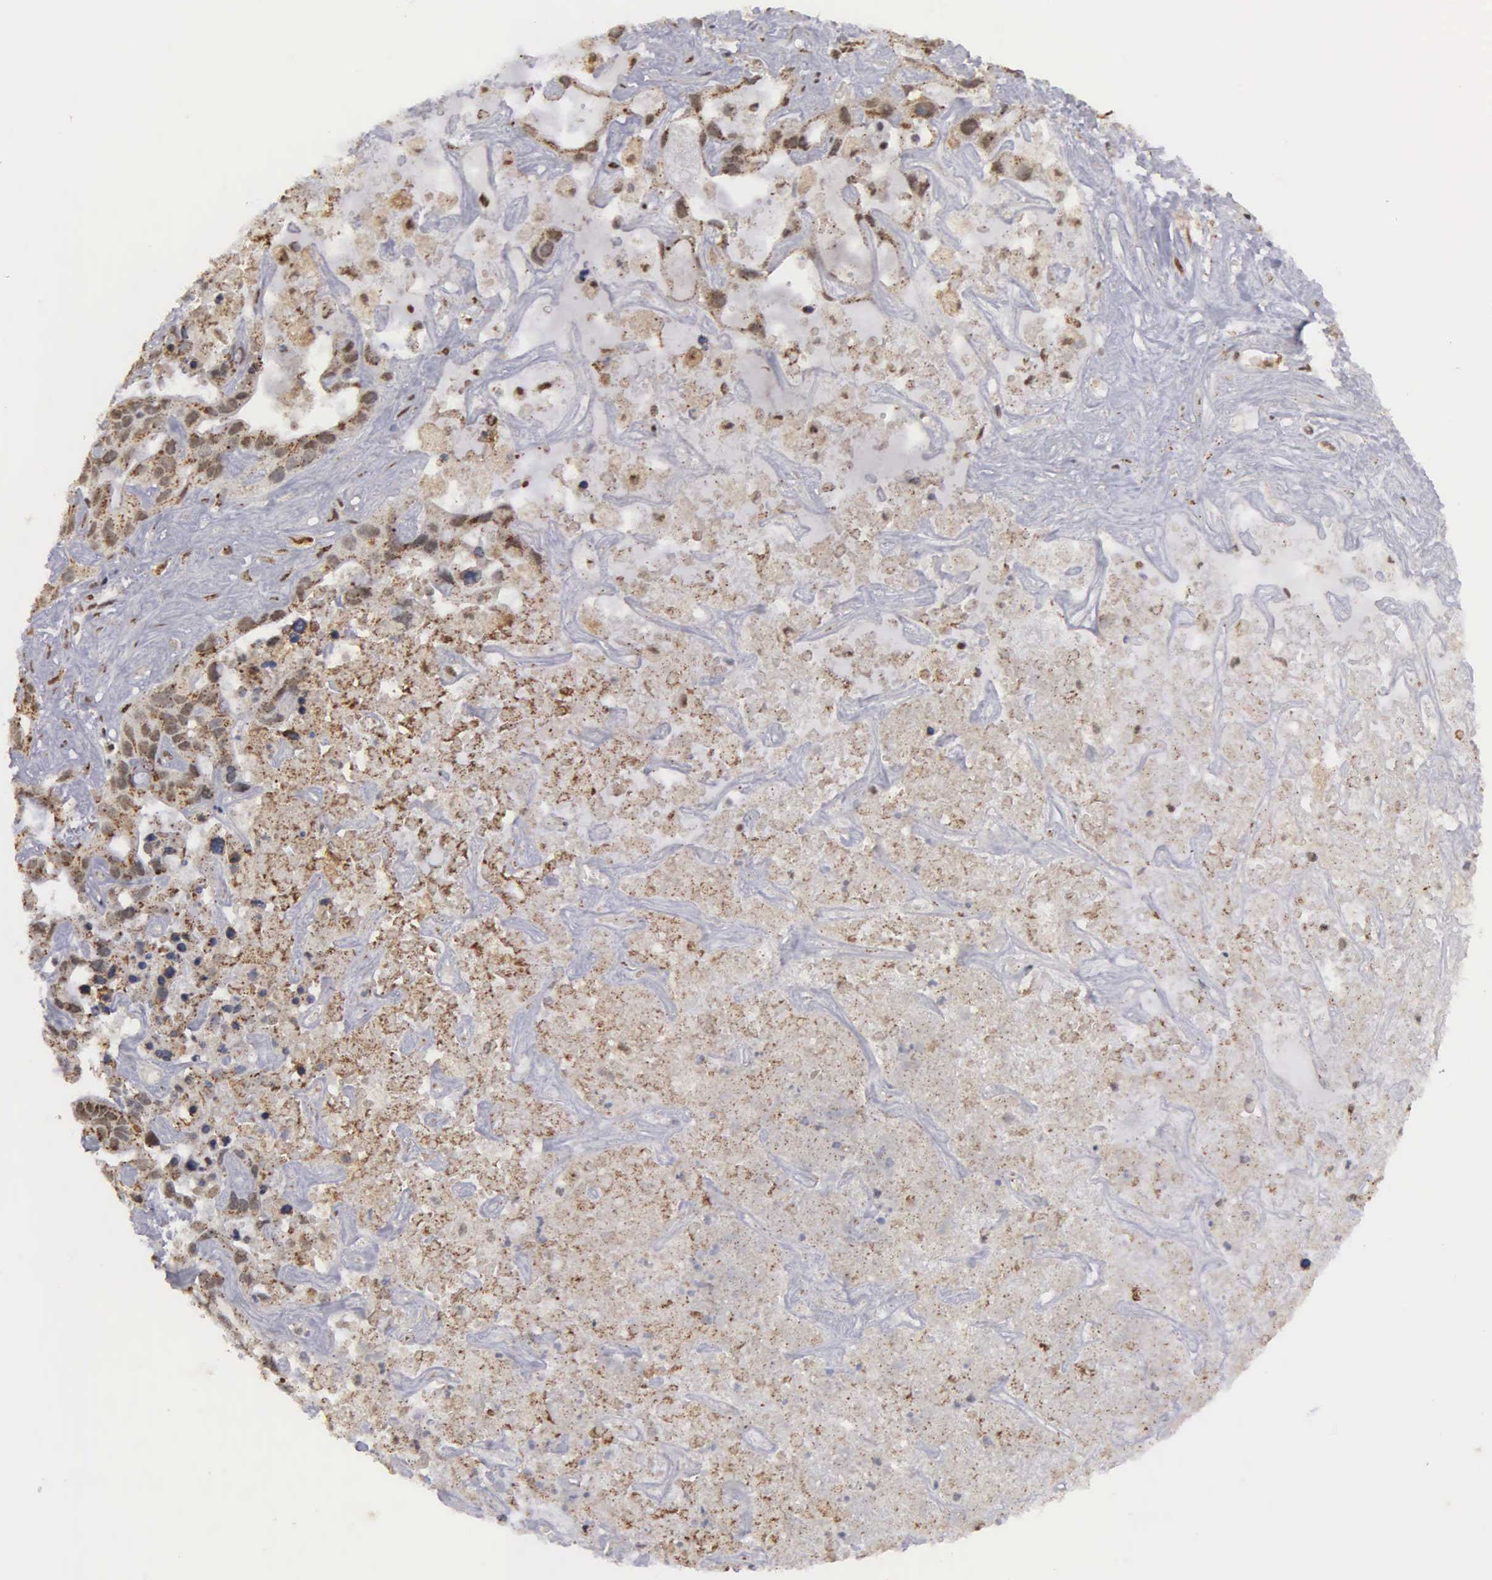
{"staining": {"intensity": "moderate", "quantity": ">75%", "location": "cytoplasmic/membranous,nuclear"}, "tissue": "liver cancer", "cell_type": "Tumor cells", "image_type": "cancer", "snomed": [{"axis": "morphology", "description": "Cholangiocarcinoma"}, {"axis": "topography", "description": "Liver"}], "caption": "Liver cancer stained with immunohistochemistry reveals moderate cytoplasmic/membranous and nuclear expression in about >75% of tumor cells. Using DAB (3,3'-diaminobenzidine) (brown) and hematoxylin (blue) stains, captured at high magnification using brightfield microscopy.", "gene": "GTF2A1", "patient": {"sex": "female", "age": 65}}